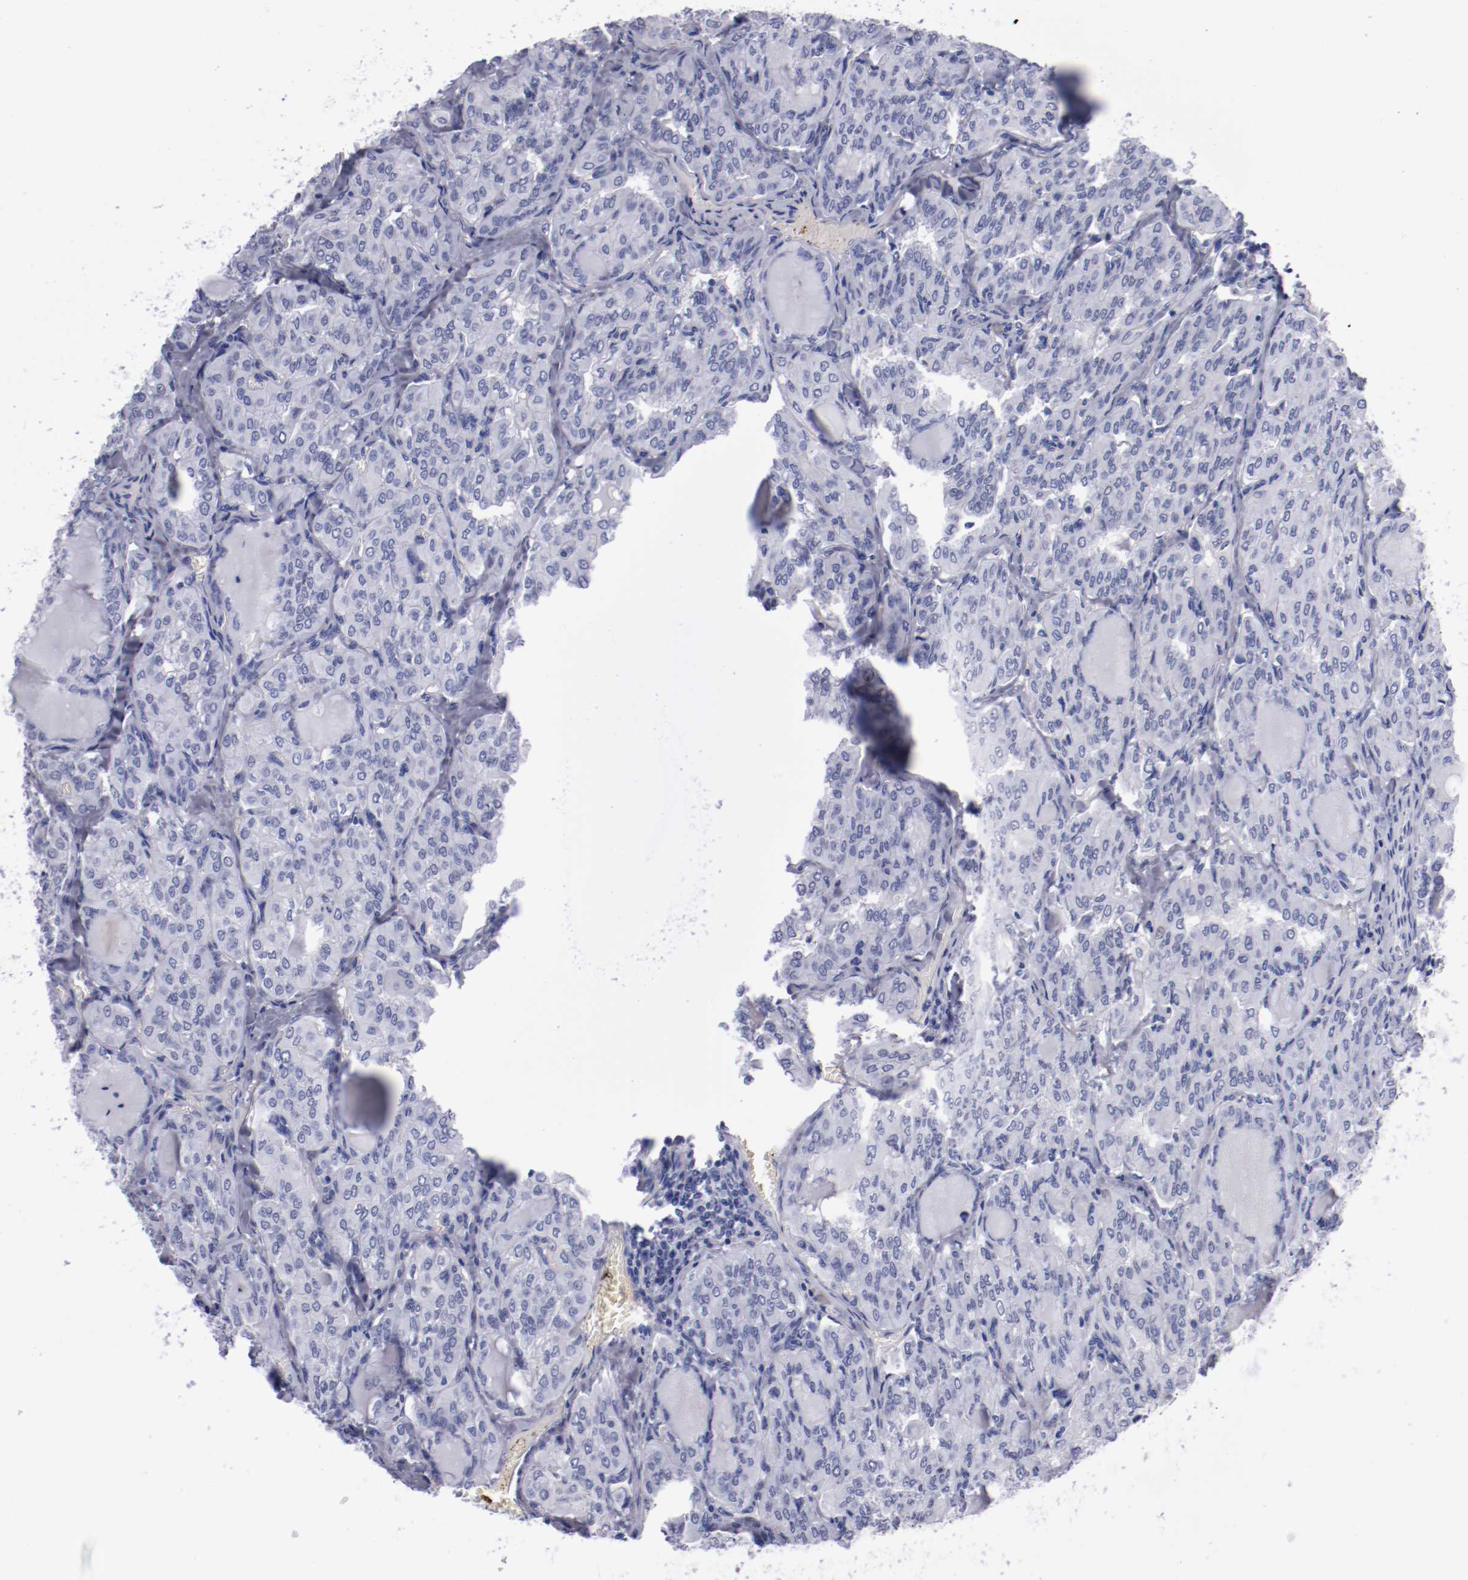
{"staining": {"intensity": "negative", "quantity": "none", "location": "none"}, "tissue": "thyroid cancer", "cell_type": "Tumor cells", "image_type": "cancer", "snomed": [{"axis": "morphology", "description": "Papillary adenocarcinoma, NOS"}, {"axis": "topography", "description": "Thyroid gland"}], "caption": "DAB immunohistochemical staining of papillary adenocarcinoma (thyroid) shows no significant staining in tumor cells.", "gene": "HNF1B", "patient": {"sex": "male", "age": 20}}